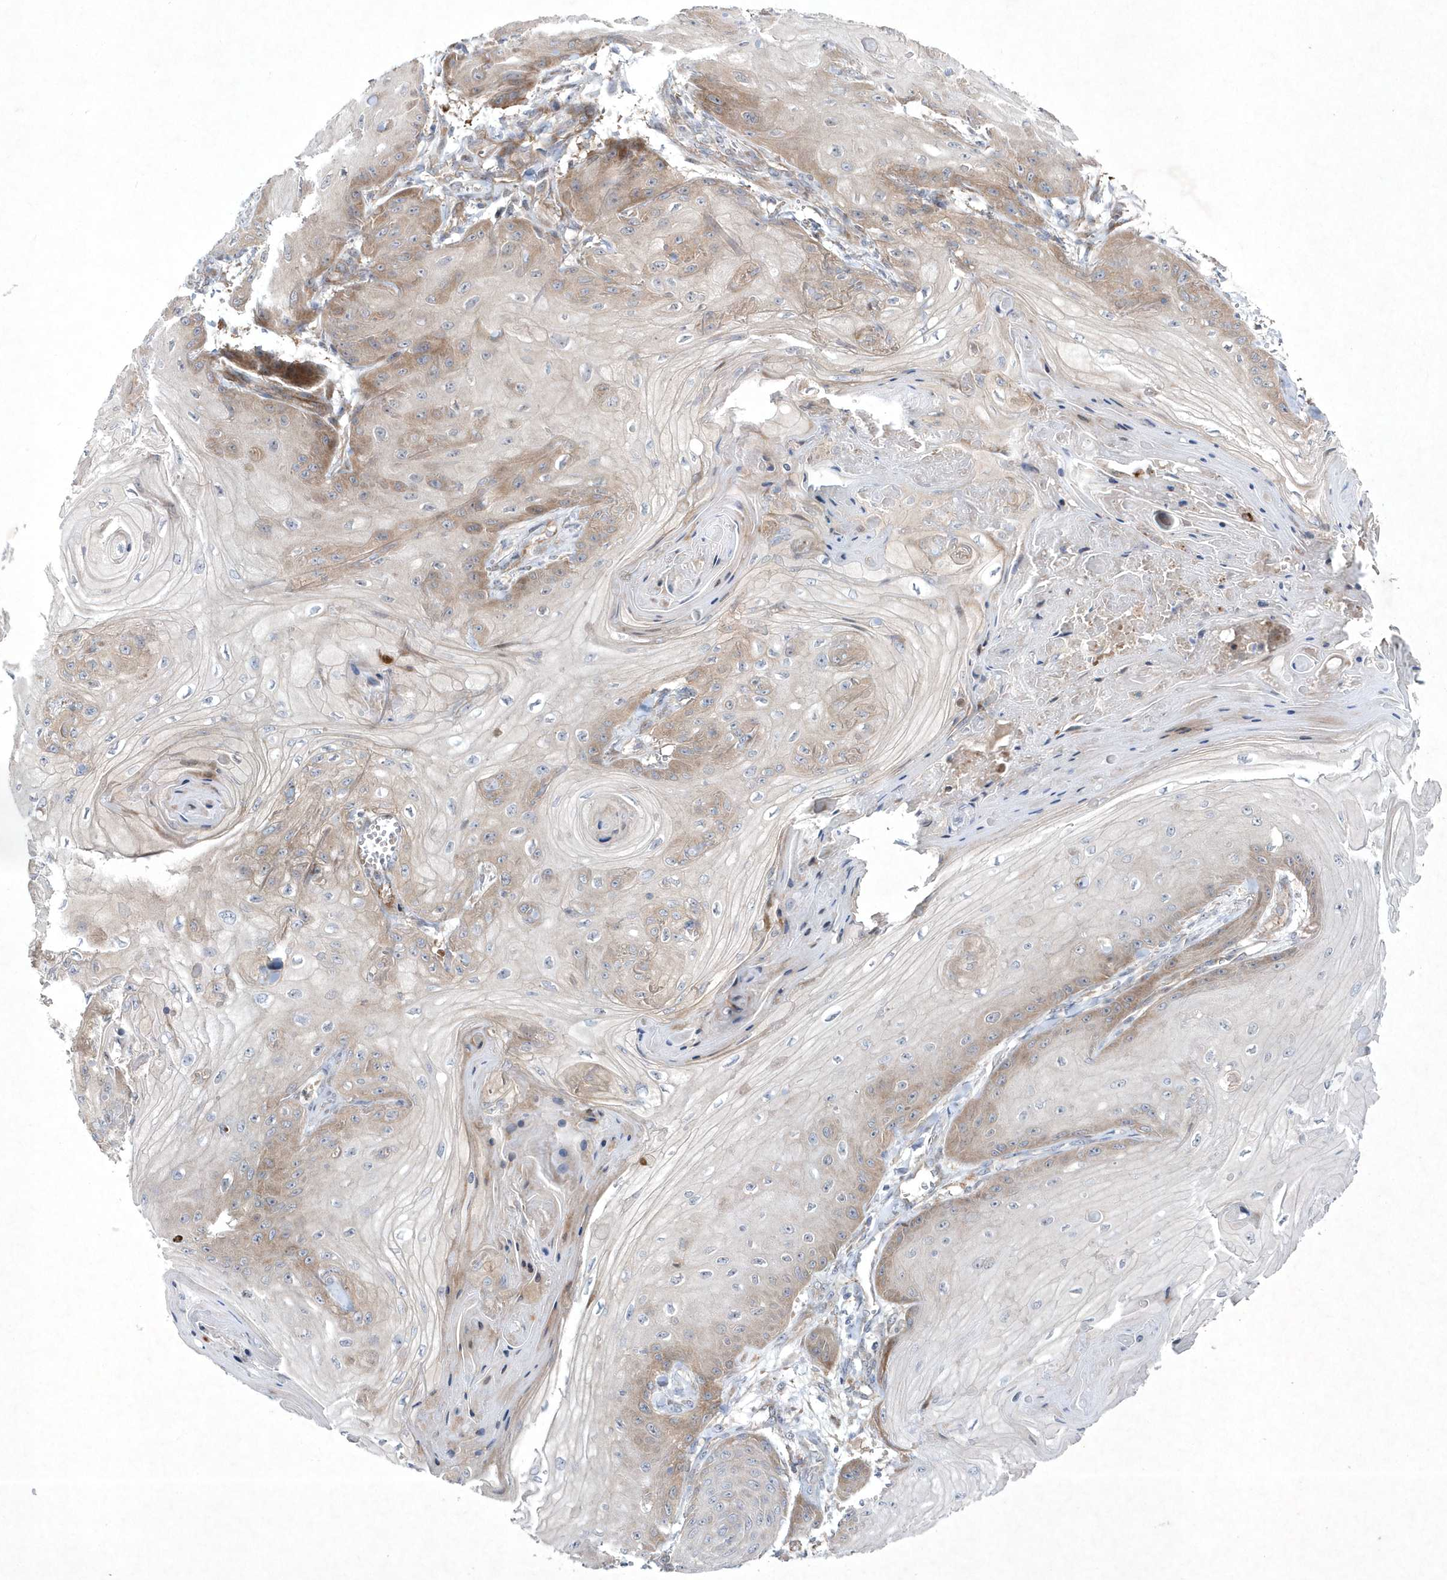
{"staining": {"intensity": "weak", "quantity": "25%-75%", "location": "cytoplasmic/membranous"}, "tissue": "skin cancer", "cell_type": "Tumor cells", "image_type": "cancer", "snomed": [{"axis": "morphology", "description": "Squamous cell carcinoma, NOS"}, {"axis": "topography", "description": "Skin"}], "caption": "A micrograph of squamous cell carcinoma (skin) stained for a protein reveals weak cytoplasmic/membranous brown staining in tumor cells.", "gene": "DSPP", "patient": {"sex": "male", "age": 74}}